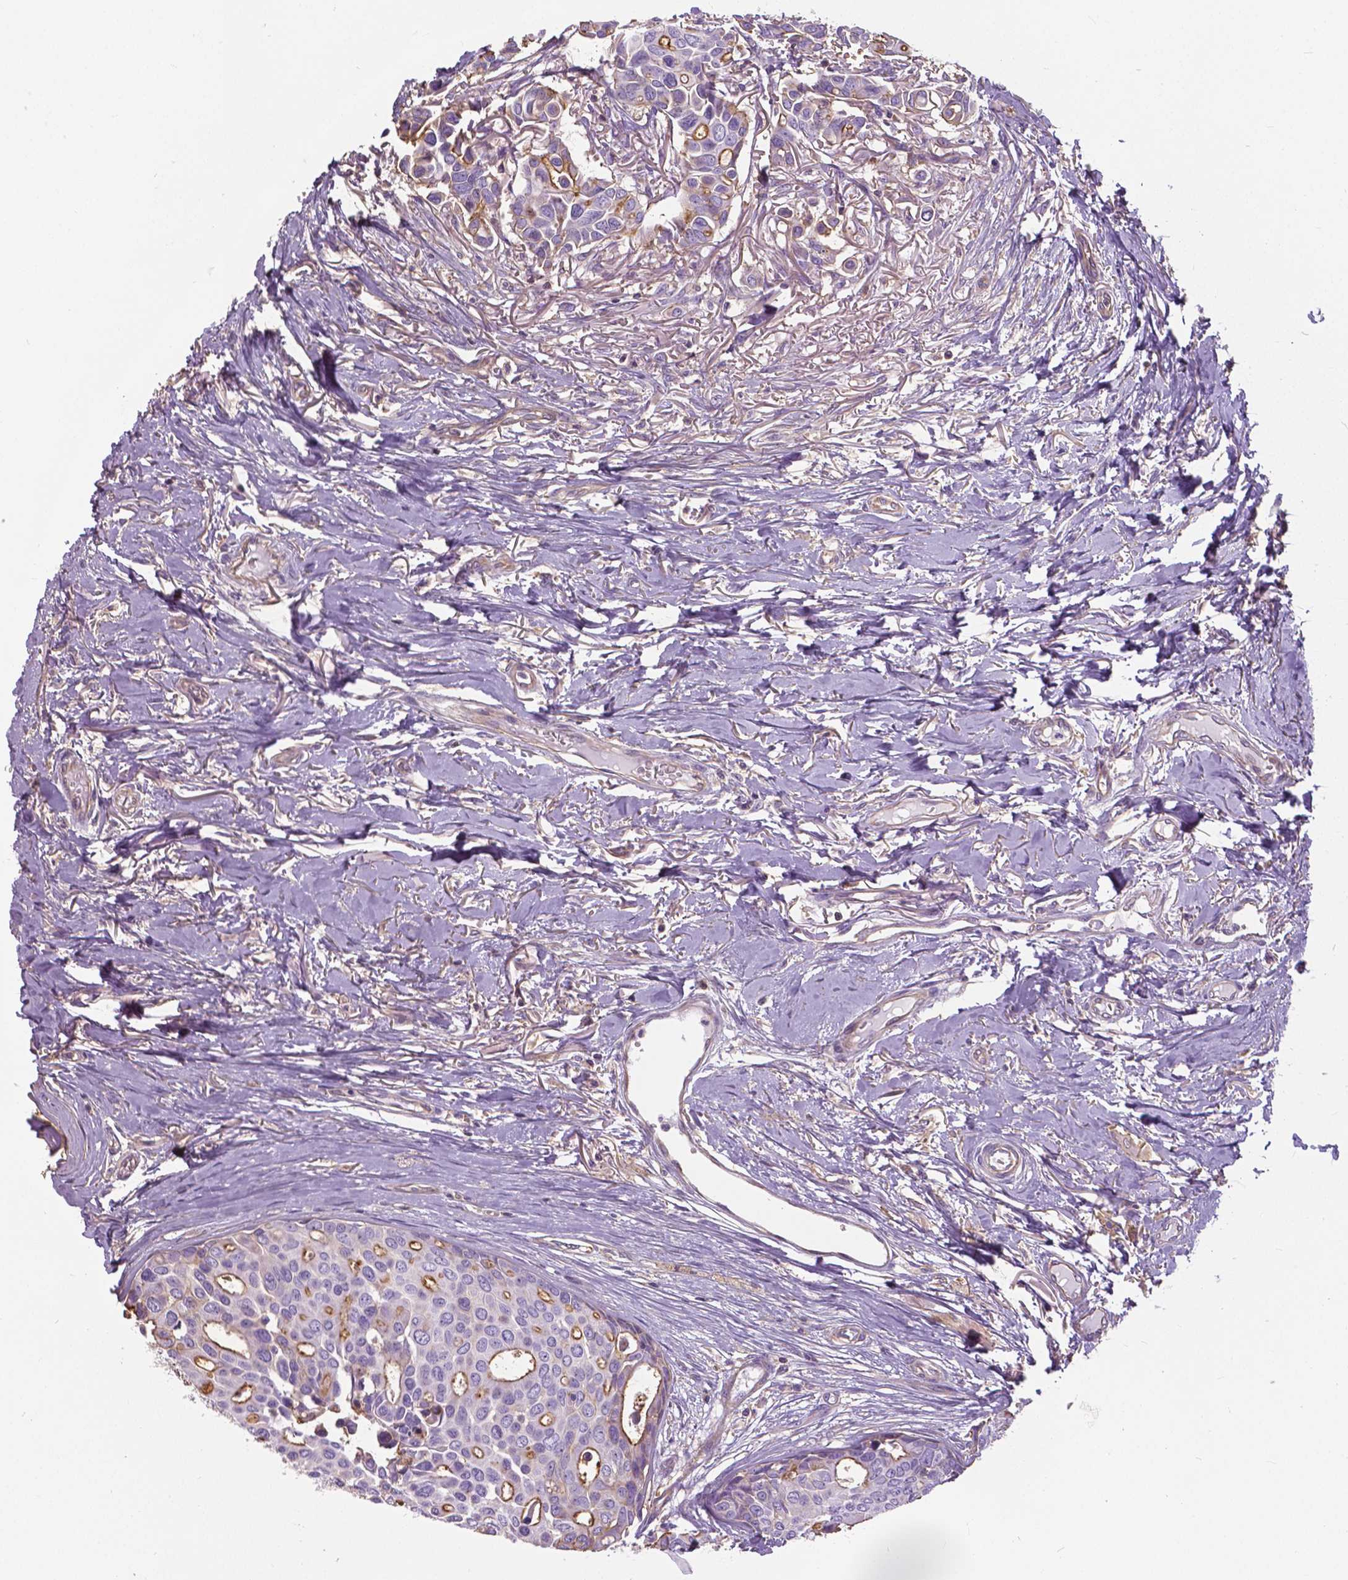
{"staining": {"intensity": "moderate", "quantity": "<25%", "location": "cytoplasmic/membranous"}, "tissue": "breast cancer", "cell_type": "Tumor cells", "image_type": "cancer", "snomed": [{"axis": "morphology", "description": "Duct carcinoma"}, {"axis": "topography", "description": "Breast"}], "caption": "This is an image of immunohistochemistry (IHC) staining of breast infiltrating ductal carcinoma, which shows moderate positivity in the cytoplasmic/membranous of tumor cells.", "gene": "ANXA13", "patient": {"sex": "female", "age": 54}}